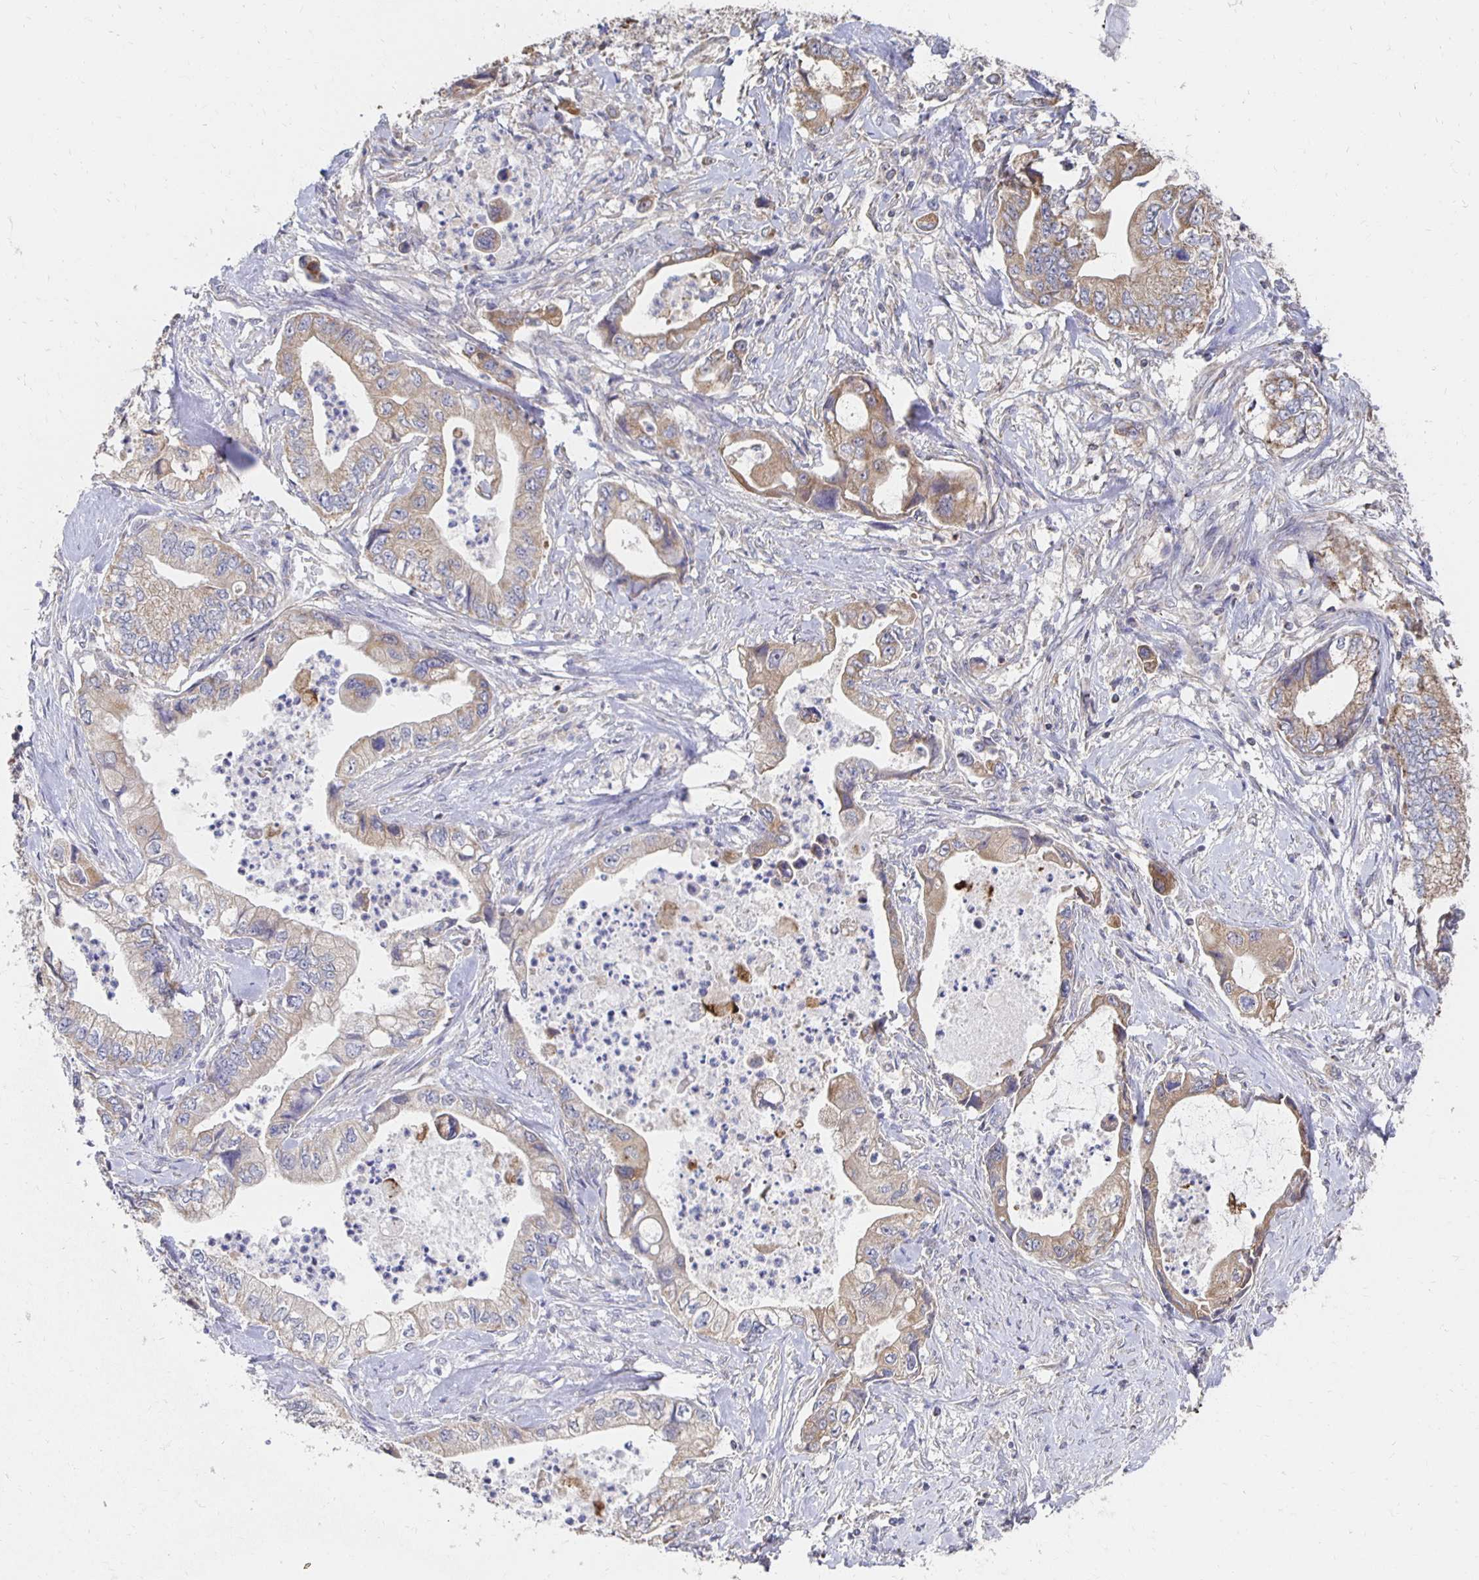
{"staining": {"intensity": "weak", "quantity": "25%-75%", "location": "cytoplasmic/membranous"}, "tissue": "stomach cancer", "cell_type": "Tumor cells", "image_type": "cancer", "snomed": [{"axis": "morphology", "description": "Adenocarcinoma, NOS"}, {"axis": "topography", "description": "Pancreas"}, {"axis": "topography", "description": "Stomach, upper"}], "caption": "An IHC micrograph of neoplastic tissue is shown. Protein staining in brown labels weak cytoplasmic/membranous positivity in stomach cancer within tumor cells.", "gene": "NKX2-8", "patient": {"sex": "male", "age": 77}}